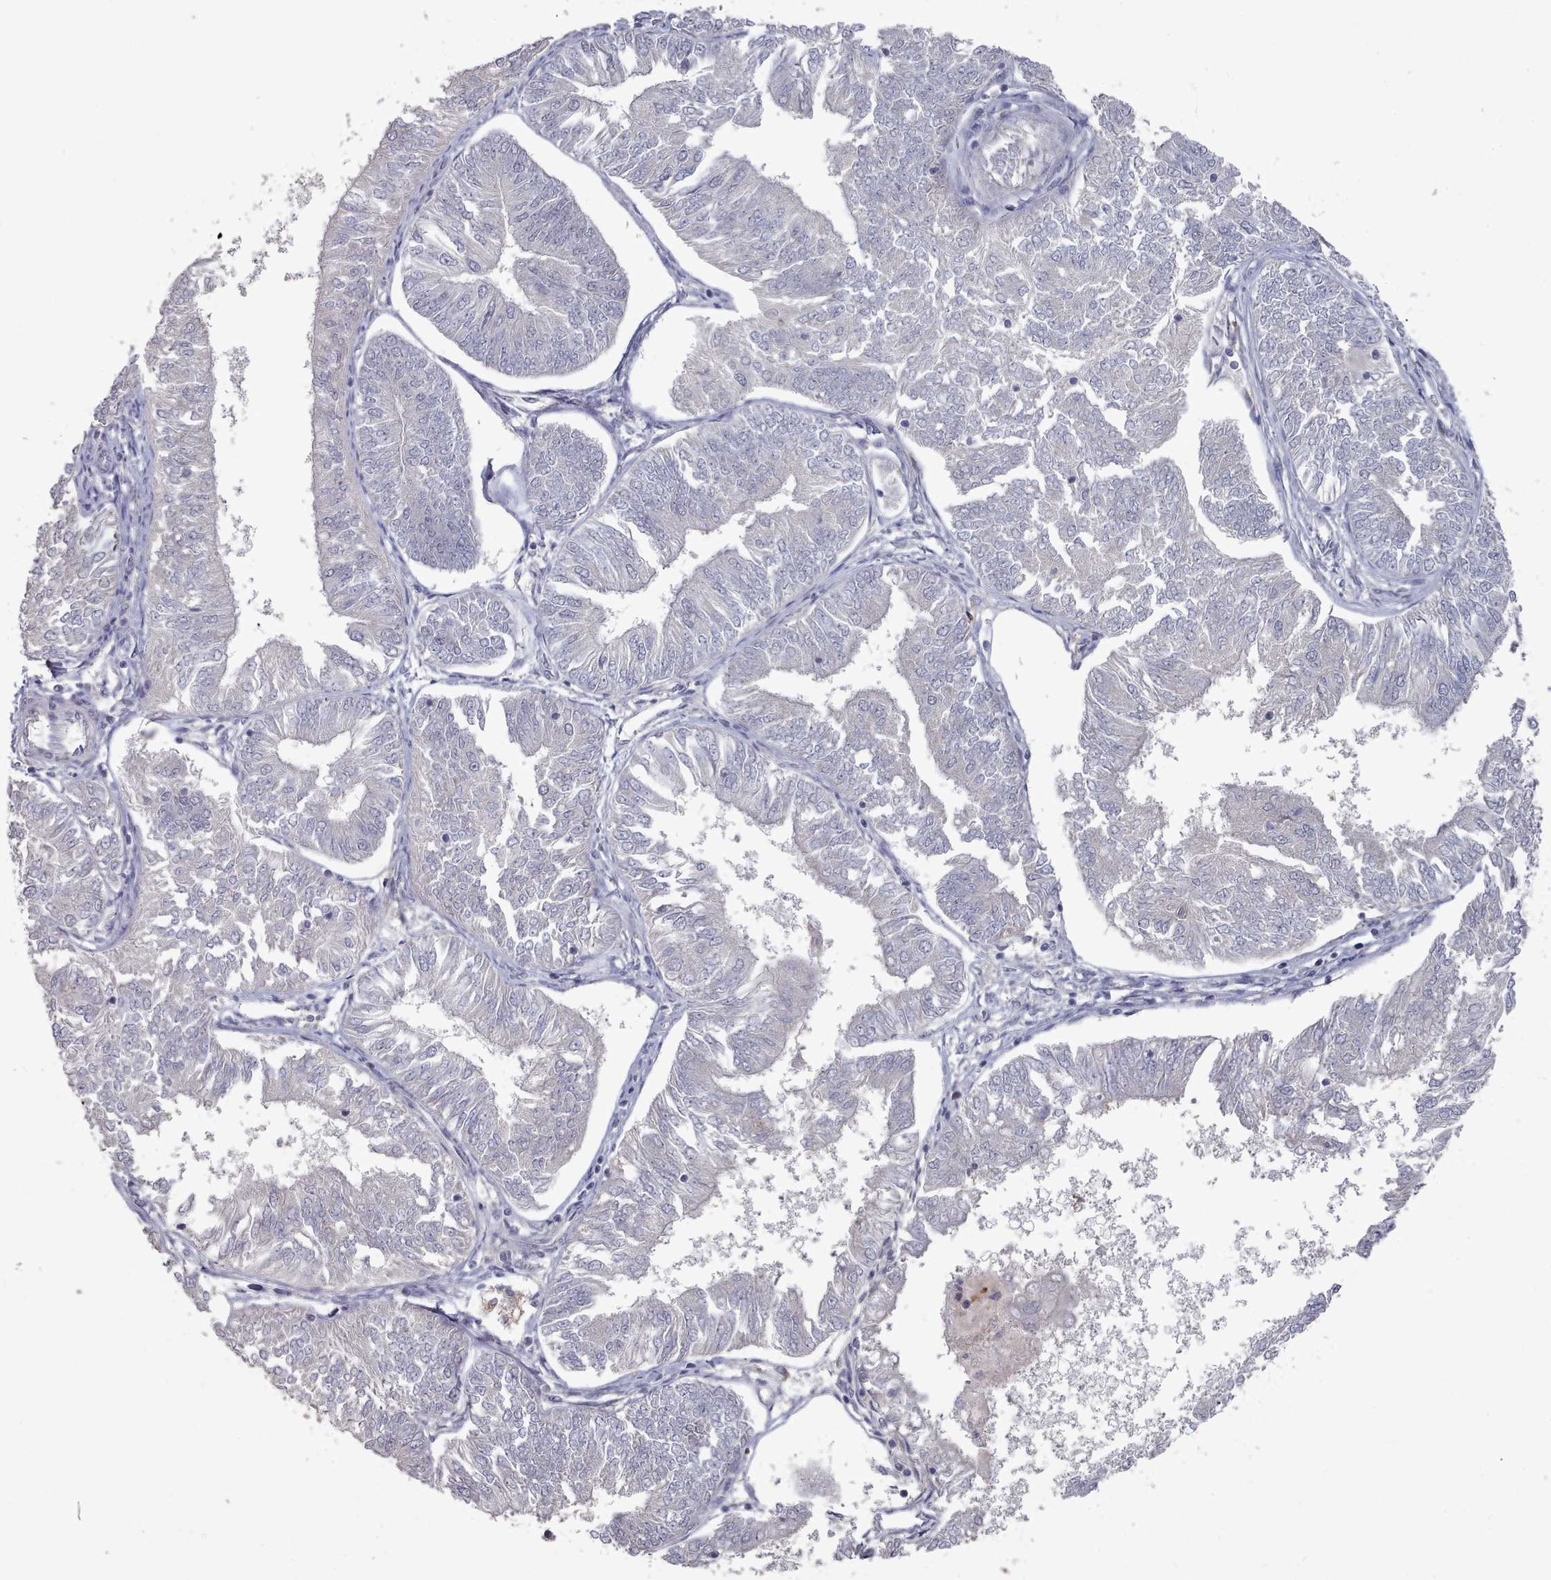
{"staining": {"intensity": "negative", "quantity": "none", "location": "none"}, "tissue": "endometrial cancer", "cell_type": "Tumor cells", "image_type": "cancer", "snomed": [{"axis": "morphology", "description": "Adenocarcinoma, NOS"}, {"axis": "topography", "description": "Endometrium"}], "caption": "Tumor cells are negative for protein expression in human endometrial cancer.", "gene": "COL8A2", "patient": {"sex": "female", "age": 58}}